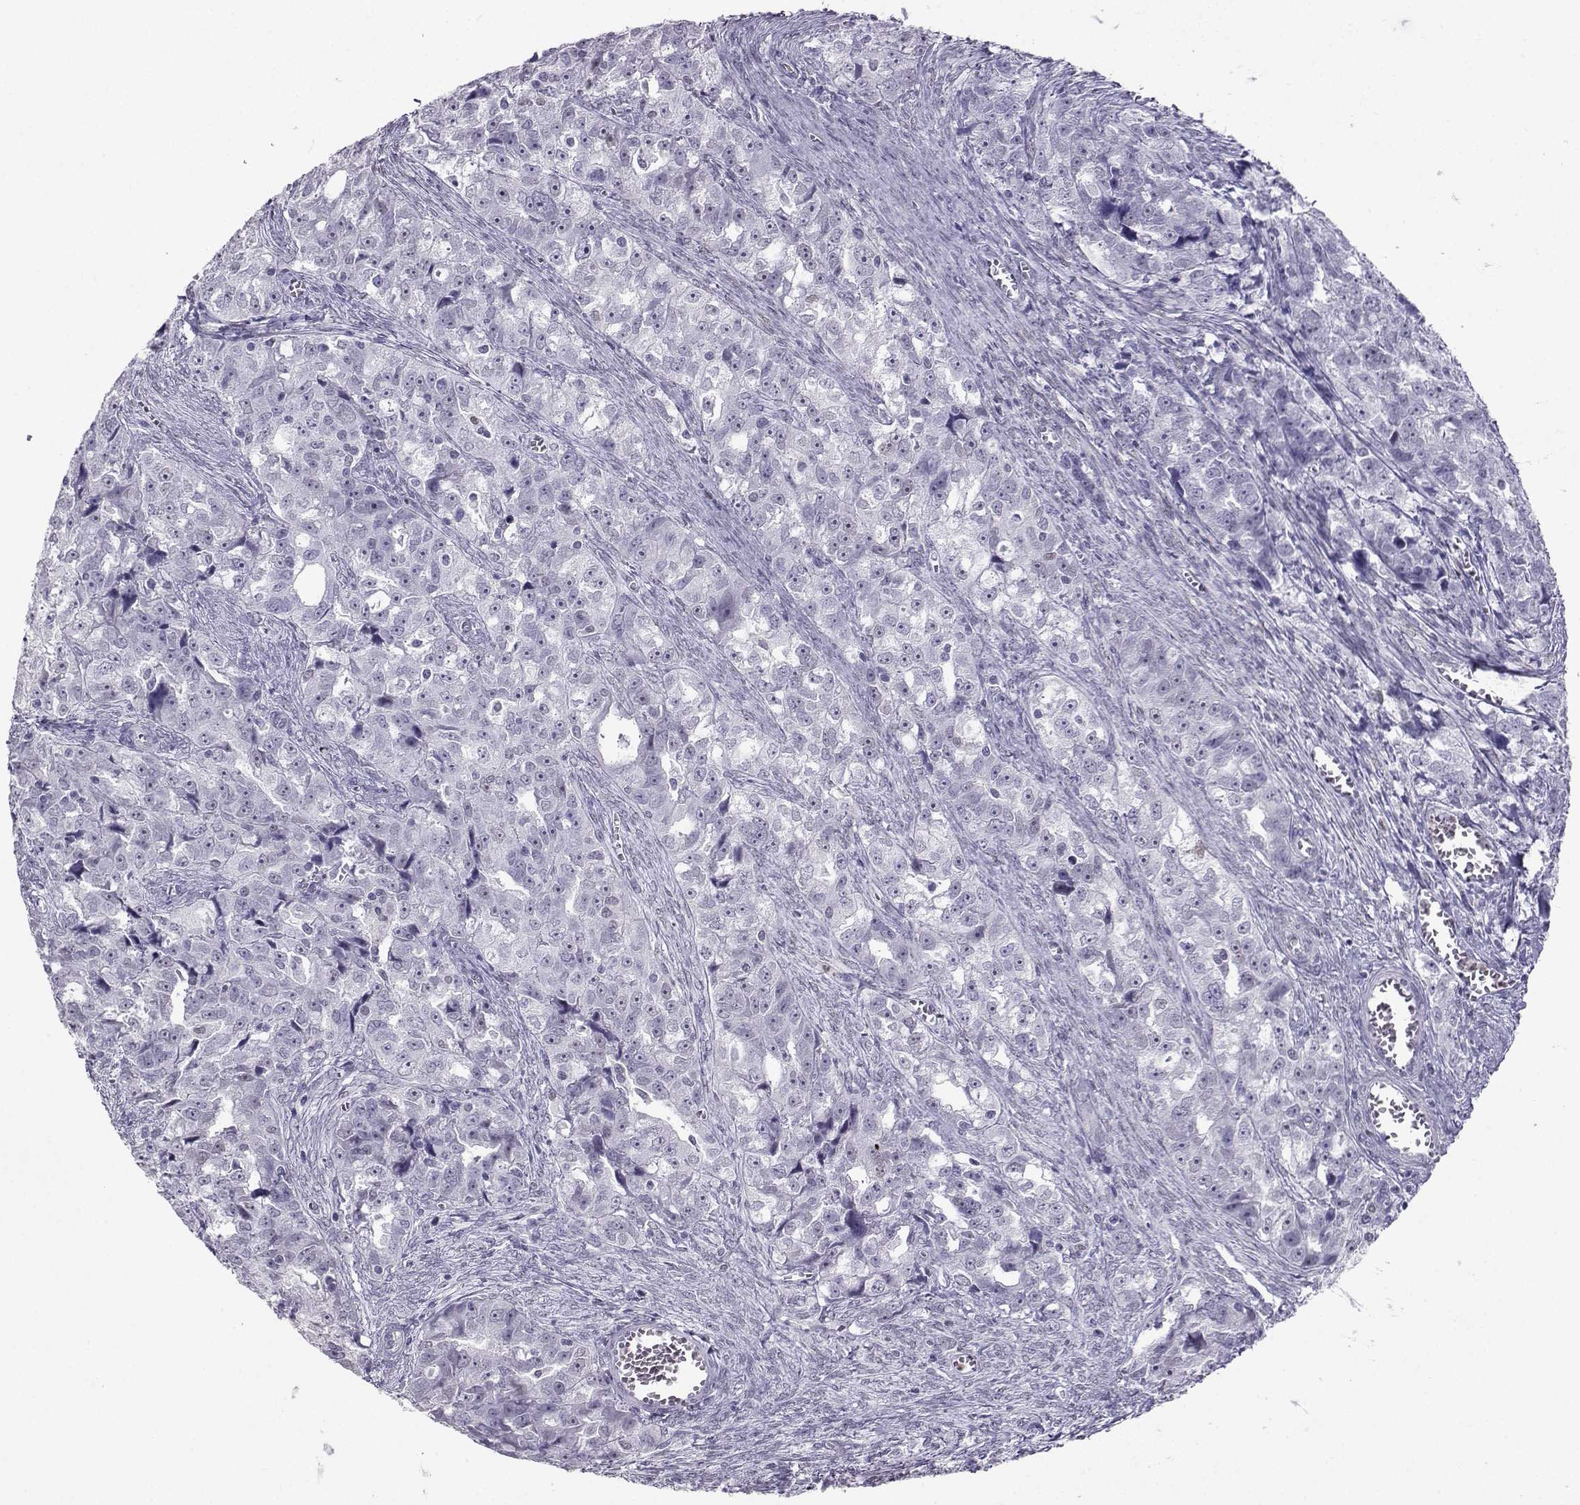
{"staining": {"intensity": "negative", "quantity": "none", "location": "none"}, "tissue": "ovarian cancer", "cell_type": "Tumor cells", "image_type": "cancer", "snomed": [{"axis": "morphology", "description": "Cystadenocarcinoma, serous, NOS"}, {"axis": "topography", "description": "Ovary"}], "caption": "Immunohistochemistry of ovarian cancer (serous cystadenocarcinoma) displays no expression in tumor cells.", "gene": "TEDC2", "patient": {"sex": "female", "age": 51}}